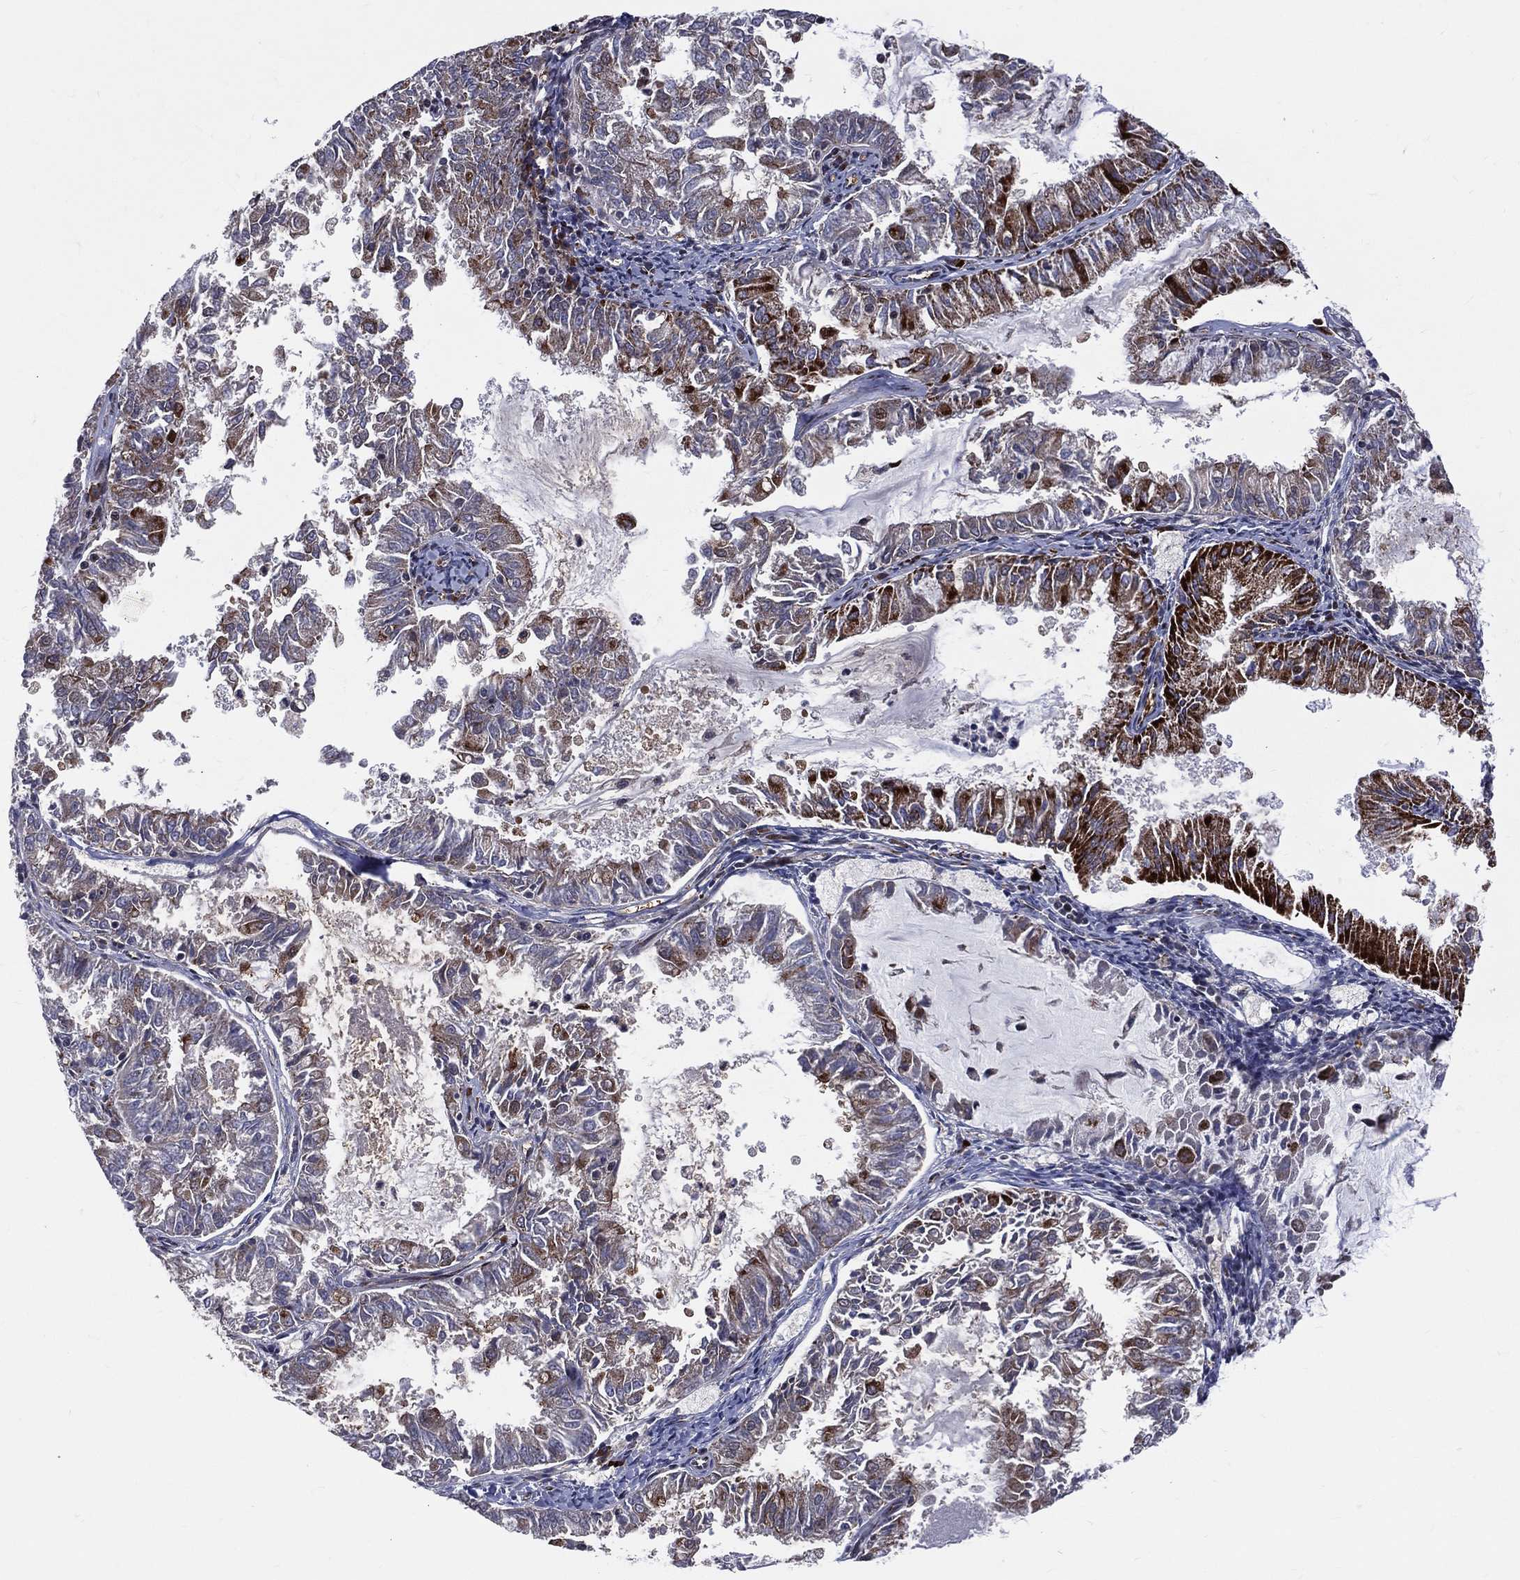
{"staining": {"intensity": "strong", "quantity": "<25%", "location": "cytoplasmic/membranous"}, "tissue": "endometrial cancer", "cell_type": "Tumor cells", "image_type": "cancer", "snomed": [{"axis": "morphology", "description": "Adenocarcinoma, NOS"}, {"axis": "topography", "description": "Endometrium"}], "caption": "Strong cytoplasmic/membranous protein staining is appreciated in about <25% of tumor cells in endometrial cancer (adenocarcinoma).", "gene": "VHL", "patient": {"sex": "female", "age": 57}}